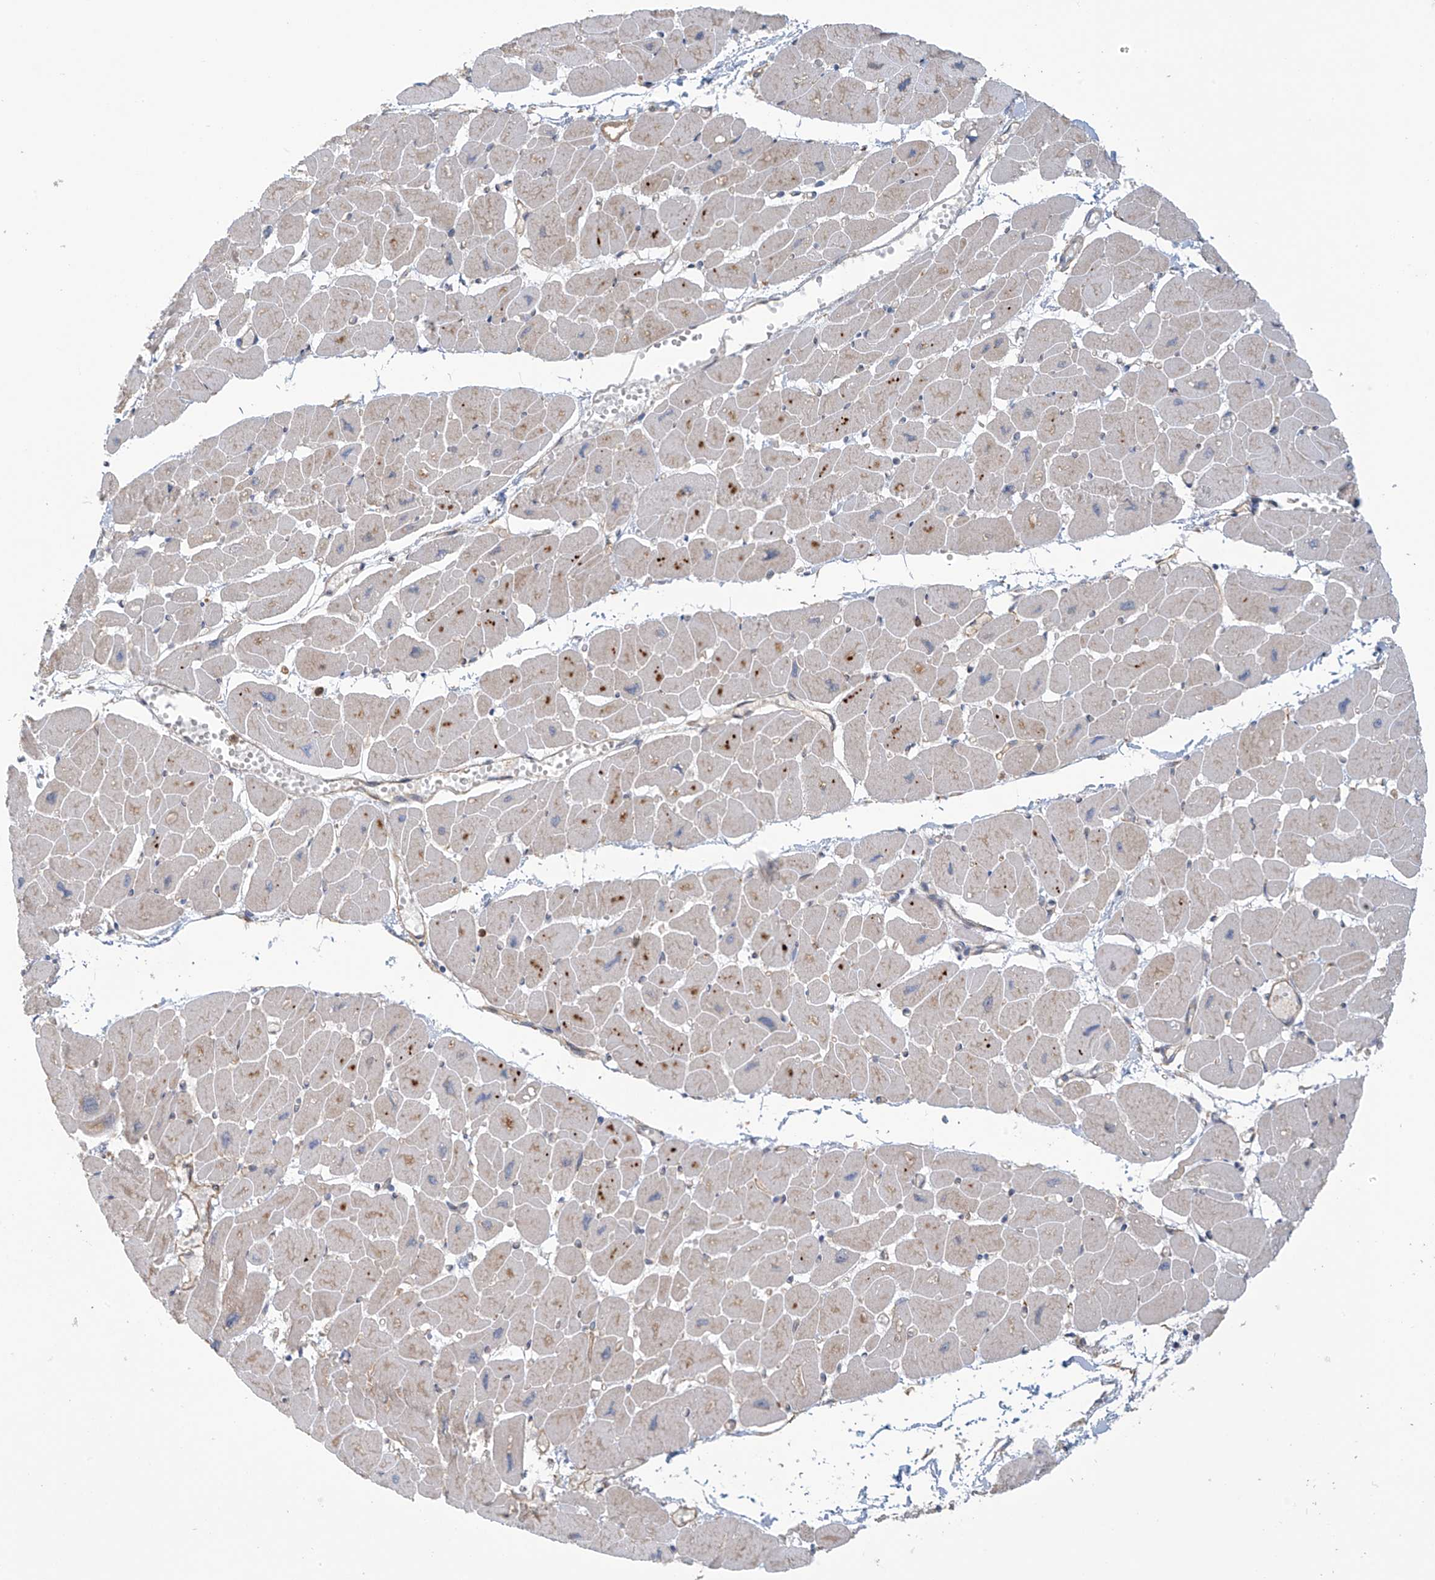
{"staining": {"intensity": "weak", "quantity": "25%-75%", "location": "cytoplasmic/membranous"}, "tissue": "heart muscle", "cell_type": "Cardiomyocytes", "image_type": "normal", "snomed": [{"axis": "morphology", "description": "Normal tissue, NOS"}, {"axis": "topography", "description": "Heart"}], "caption": "IHC (DAB (3,3'-diaminobenzidine)) staining of normal human heart muscle displays weak cytoplasmic/membranous protein positivity in about 25%-75% of cardiomyocytes.", "gene": "KIAA1522", "patient": {"sex": "female", "age": 54}}